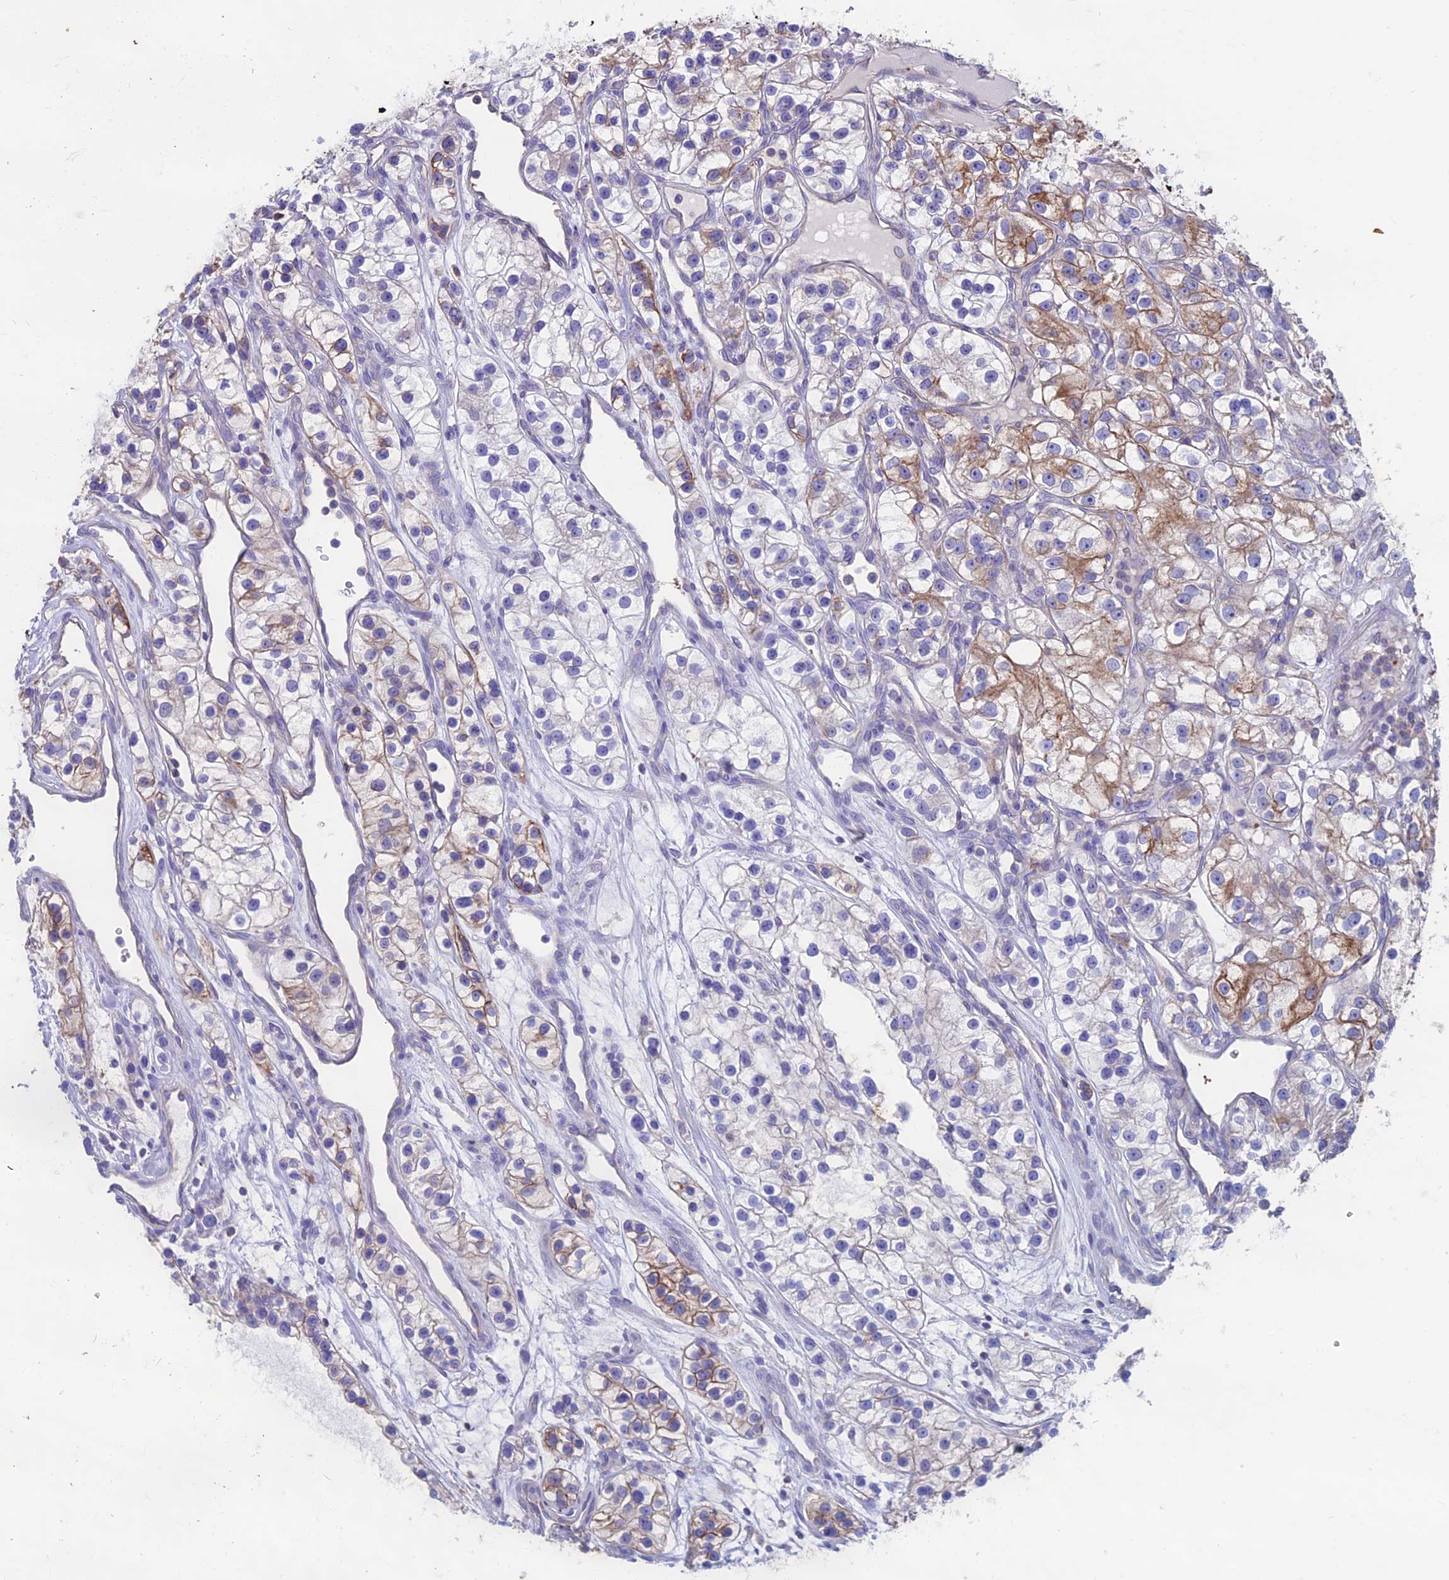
{"staining": {"intensity": "moderate", "quantity": "<25%", "location": "cytoplasmic/membranous"}, "tissue": "renal cancer", "cell_type": "Tumor cells", "image_type": "cancer", "snomed": [{"axis": "morphology", "description": "Adenocarcinoma, NOS"}, {"axis": "topography", "description": "Kidney"}], "caption": "Tumor cells reveal moderate cytoplasmic/membranous positivity in approximately <25% of cells in renal adenocarcinoma.", "gene": "CDAN1", "patient": {"sex": "female", "age": 57}}